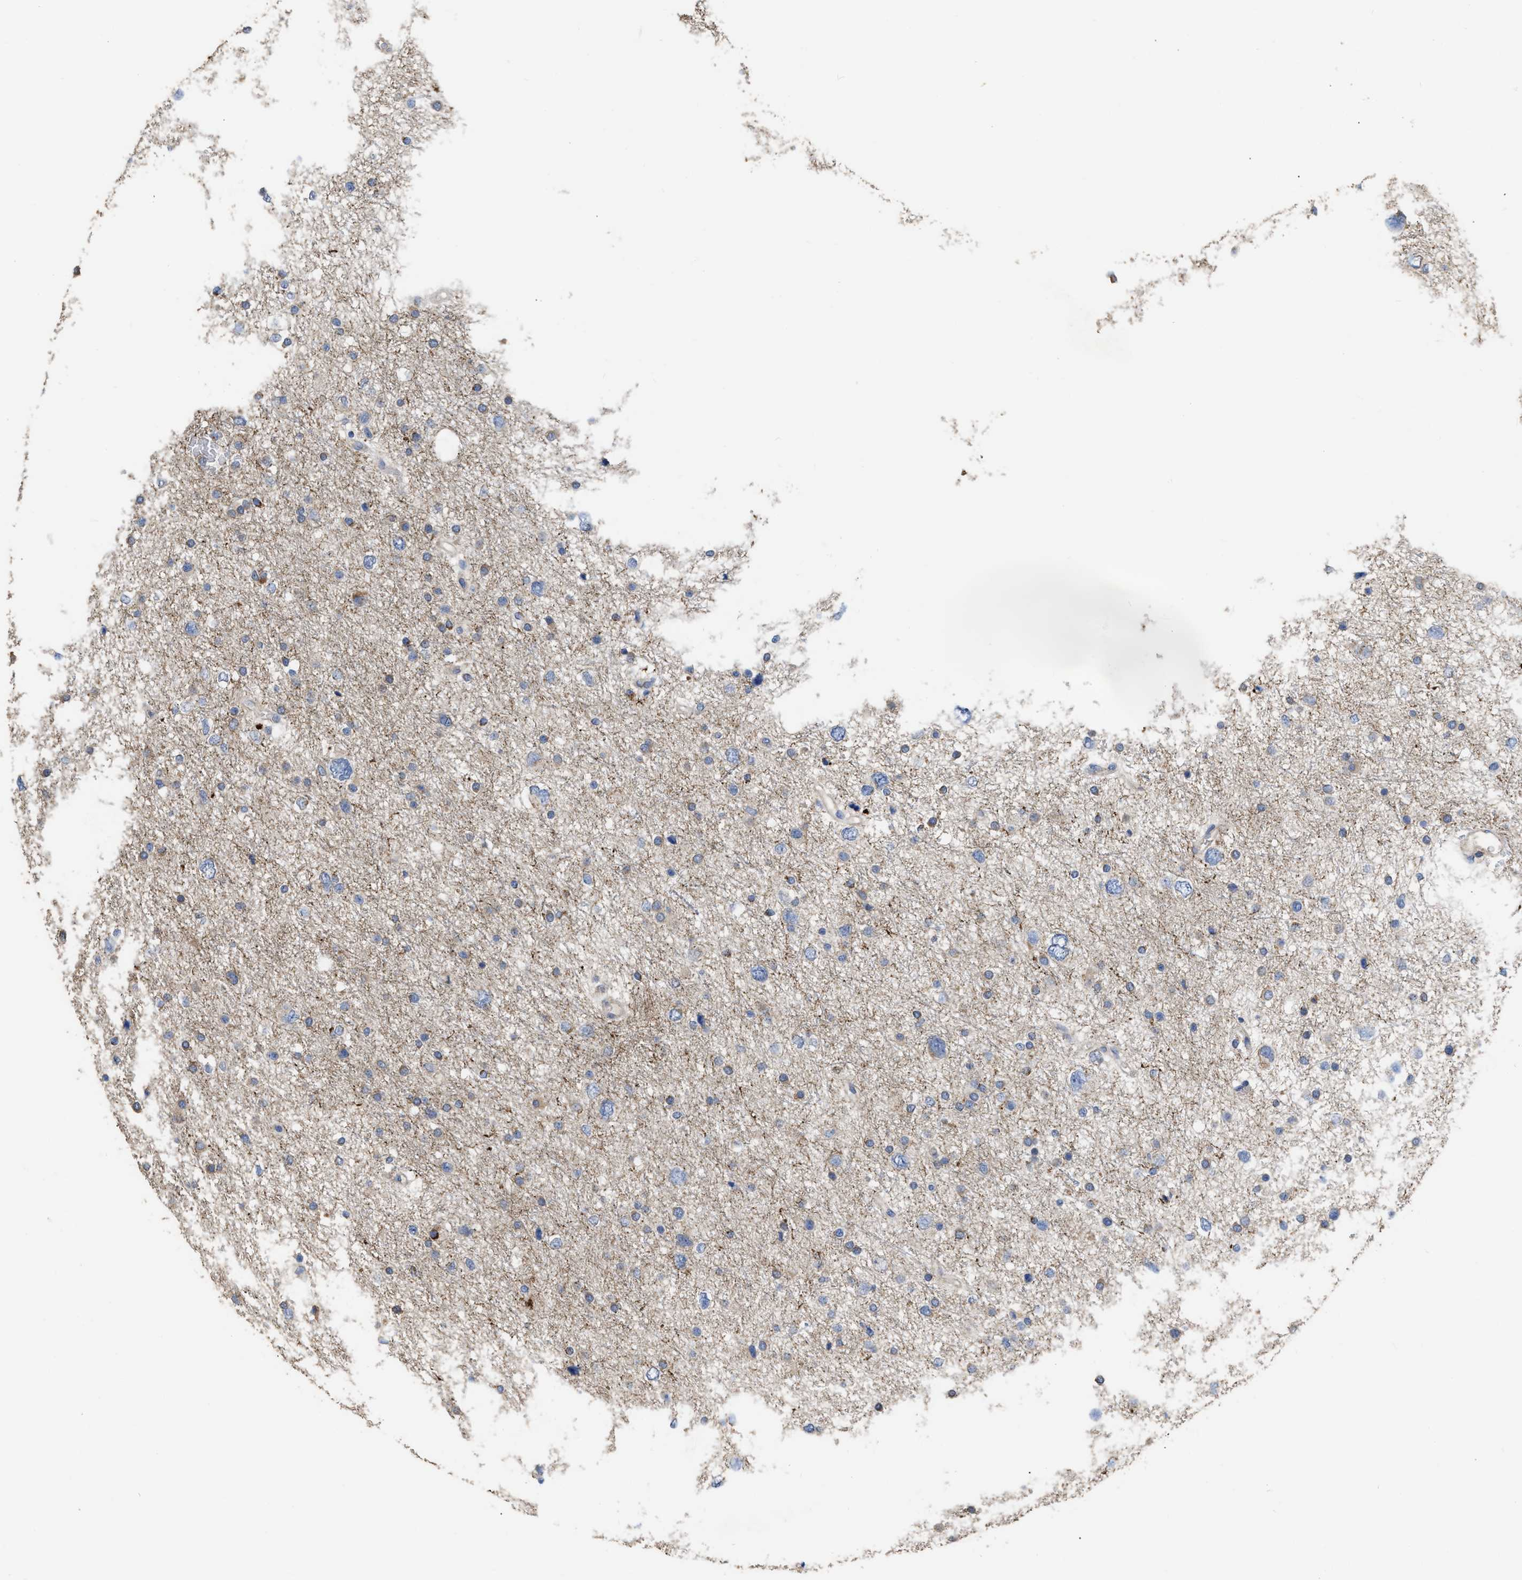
{"staining": {"intensity": "negative", "quantity": "none", "location": "none"}, "tissue": "glioma", "cell_type": "Tumor cells", "image_type": "cancer", "snomed": [{"axis": "morphology", "description": "Glioma, malignant, Low grade"}, {"axis": "topography", "description": "Brain"}], "caption": "Histopathology image shows no protein positivity in tumor cells of glioma tissue. Brightfield microscopy of immunohistochemistry (IHC) stained with DAB (brown) and hematoxylin (blue), captured at high magnification.", "gene": "AK2", "patient": {"sex": "female", "age": 37}}